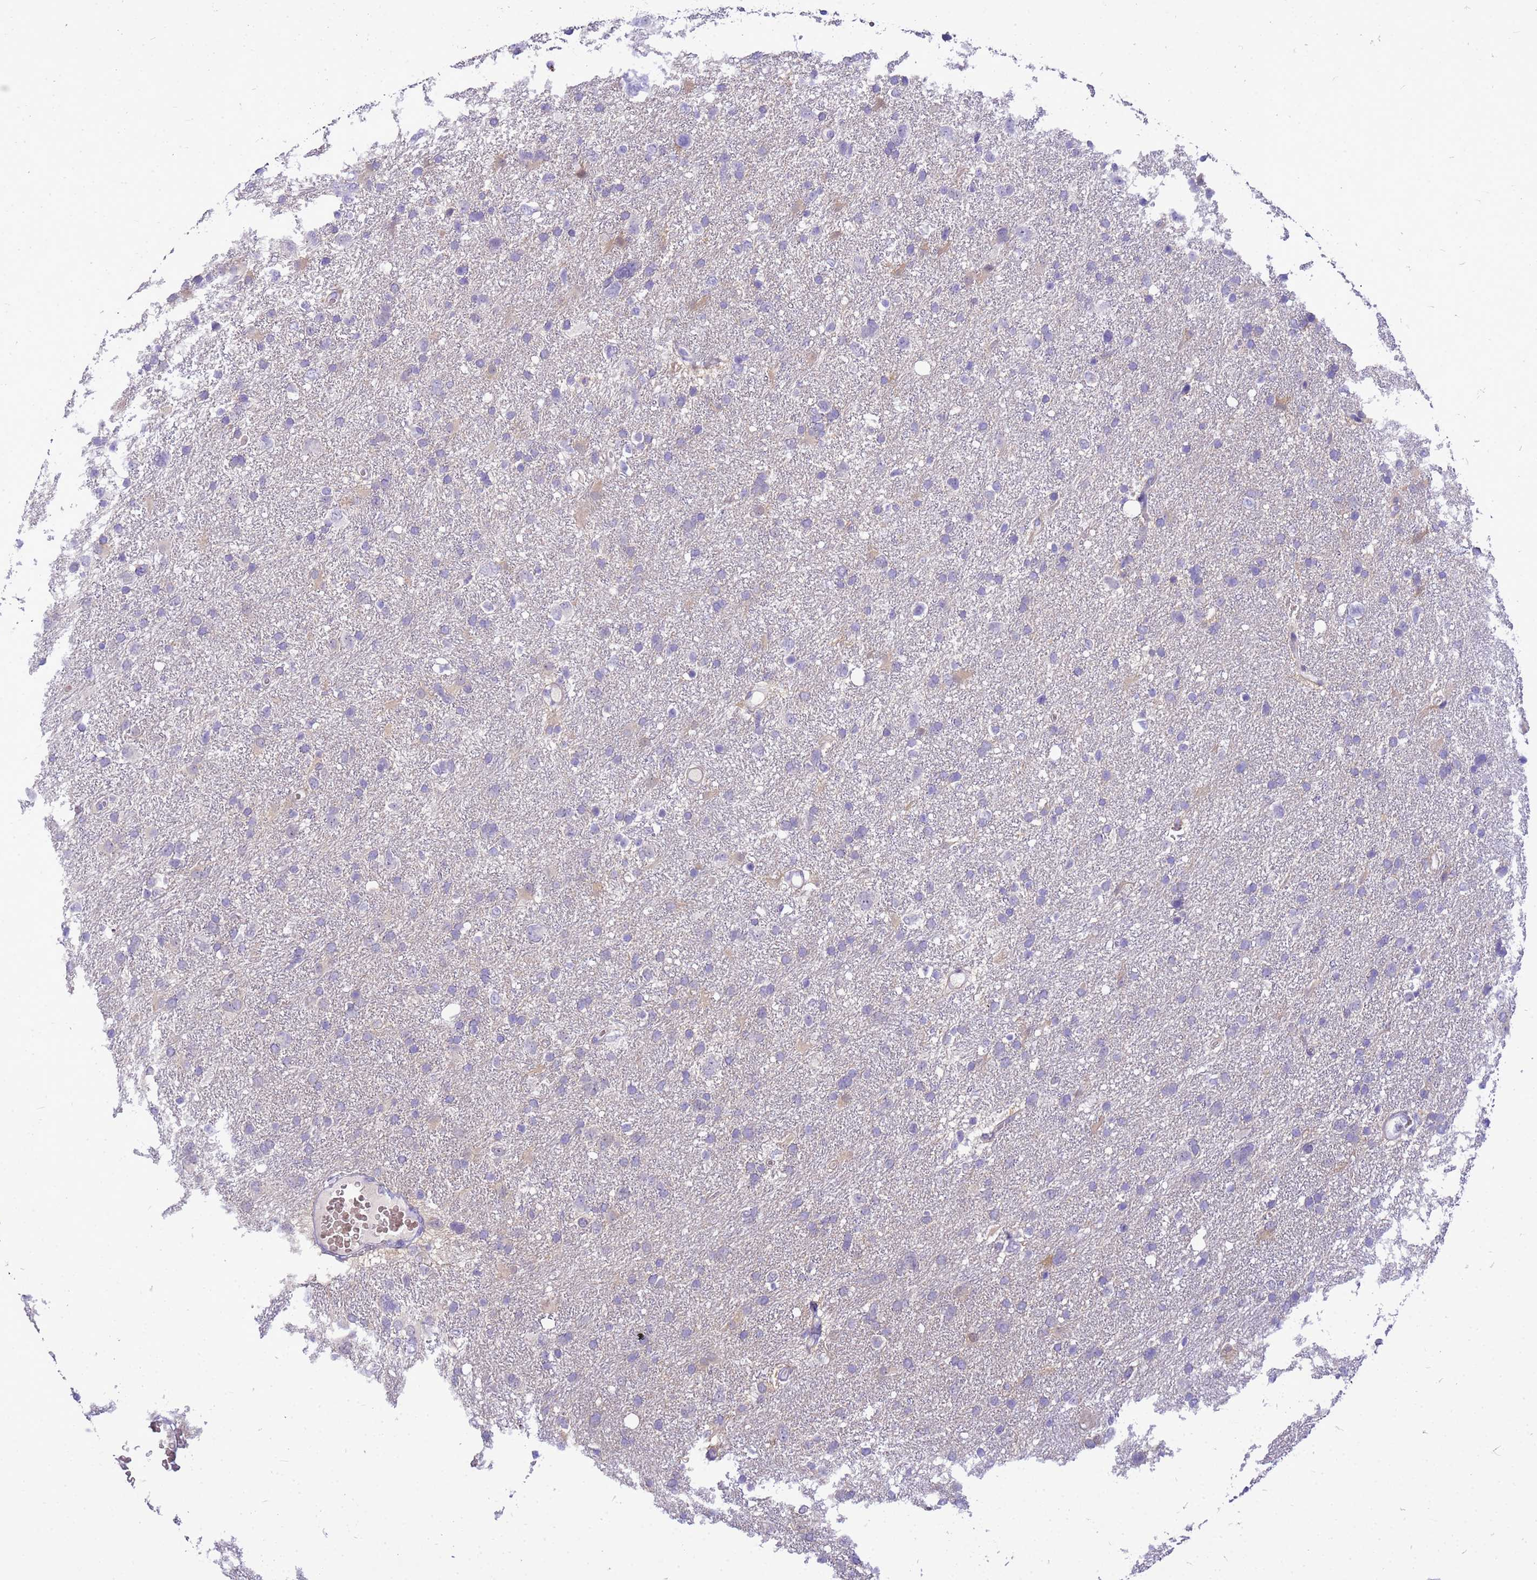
{"staining": {"intensity": "negative", "quantity": "none", "location": "none"}, "tissue": "glioma", "cell_type": "Tumor cells", "image_type": "cancer", "snomed": [{"axis": "morphology", "description": "Glioma, malignant, High grade"}, {"axis": "topography", "description": "Brain"}], "caption": "IHC of human malignant high-grade glioma reveals no staining in tumor cells.", "gene": "ADAMTS7", "patient": {"sex": "male", "age": 61}}